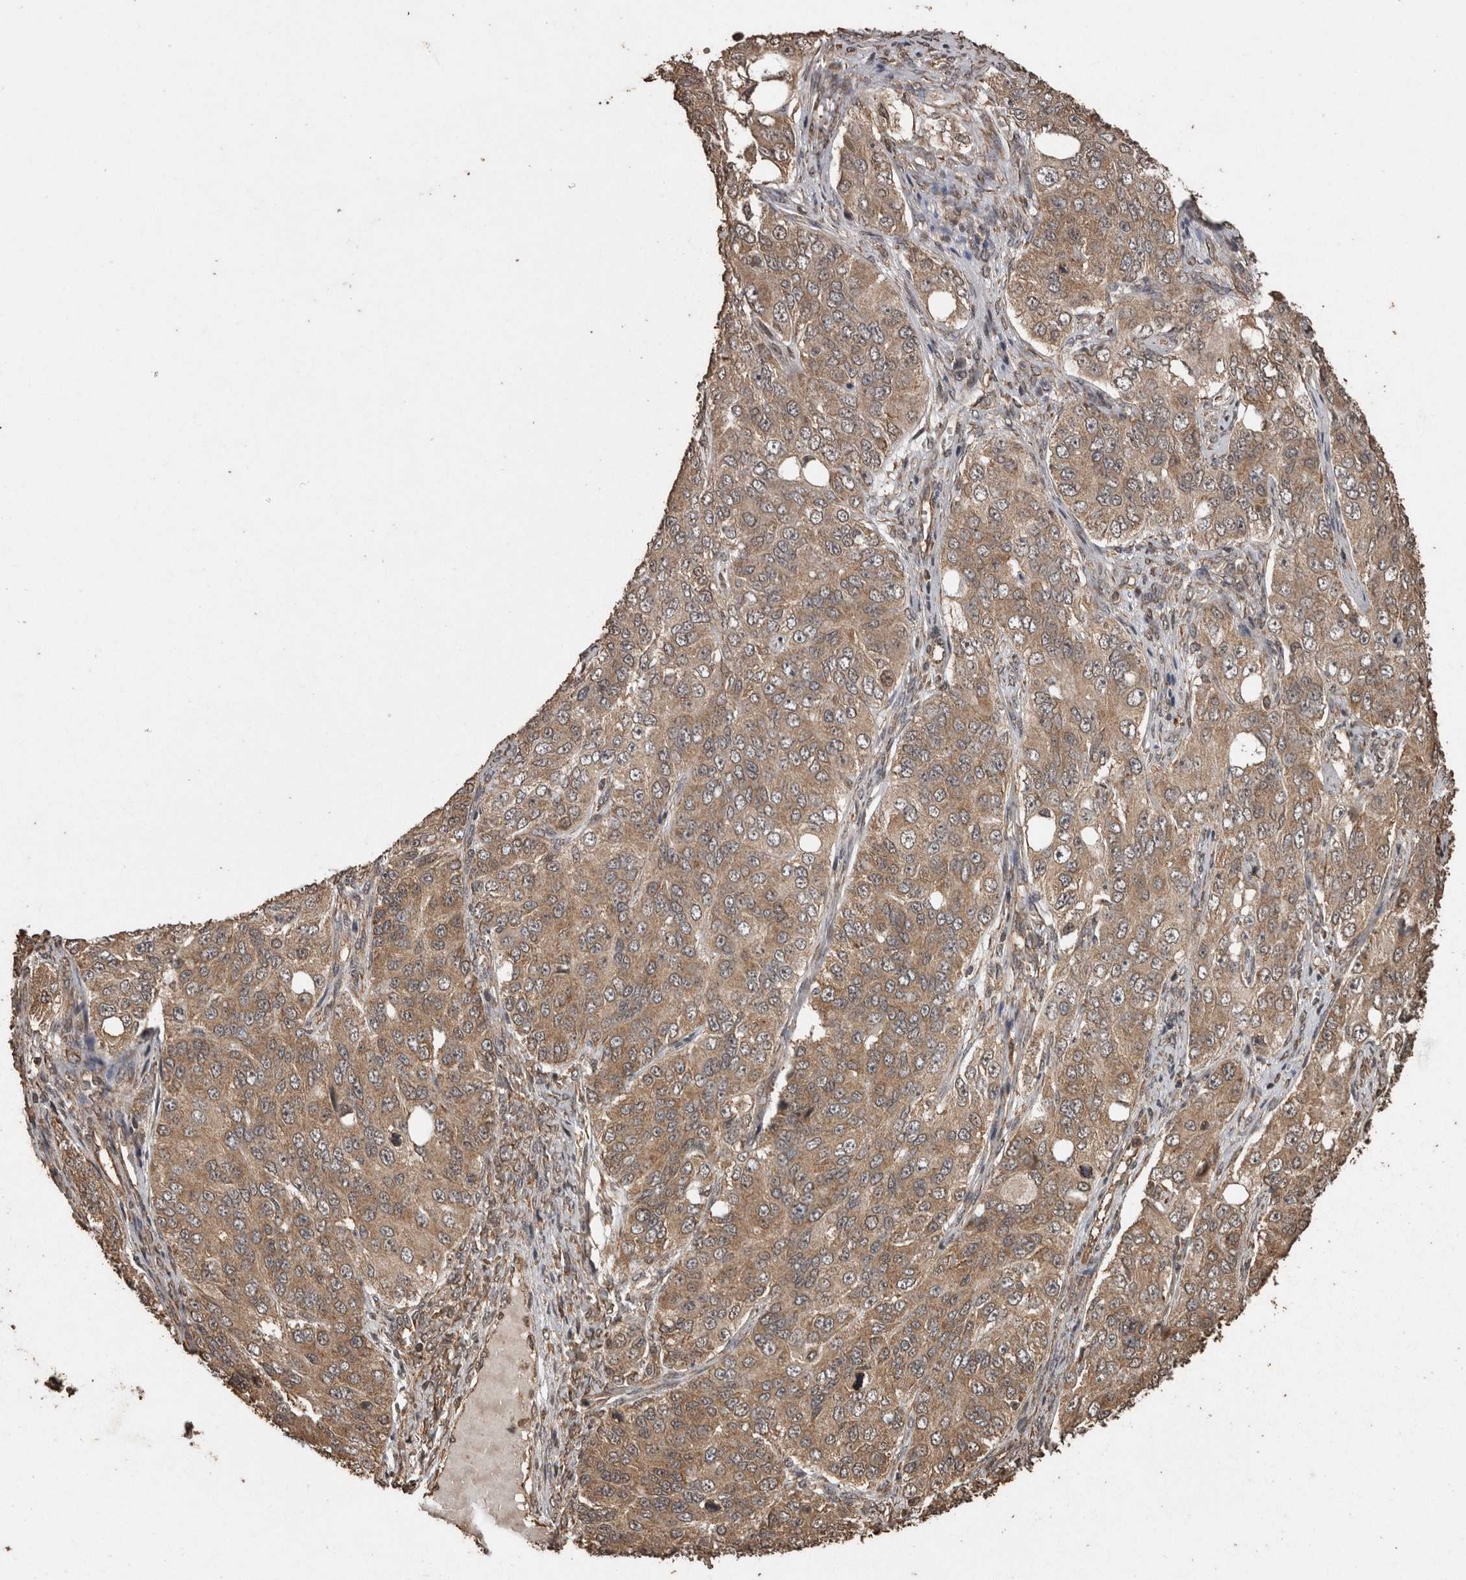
{"staining": {"intensity": "moderate", "quantity": ">75%", "location": "cytoplasmic/membranous"}, "tissue": "ovarian cancer", "cell_type": "Tumor cells", "image_type": "cancer", "snomed": [{"axis": "morphology", "description": "Carcinoma, endometroid"}, {"axis": "topography", "description": "Ovary"}], "caption": "A high-resolution photomicrograph shows immunohistochemistry (IHC) staining of ovarian endometroid carcinoma, which shows moderate cytoplasmic/membranous positivity in about >75% of tumor cells.", "gene": "PINK1", "patient": {"sex": "female", "age": 51}}